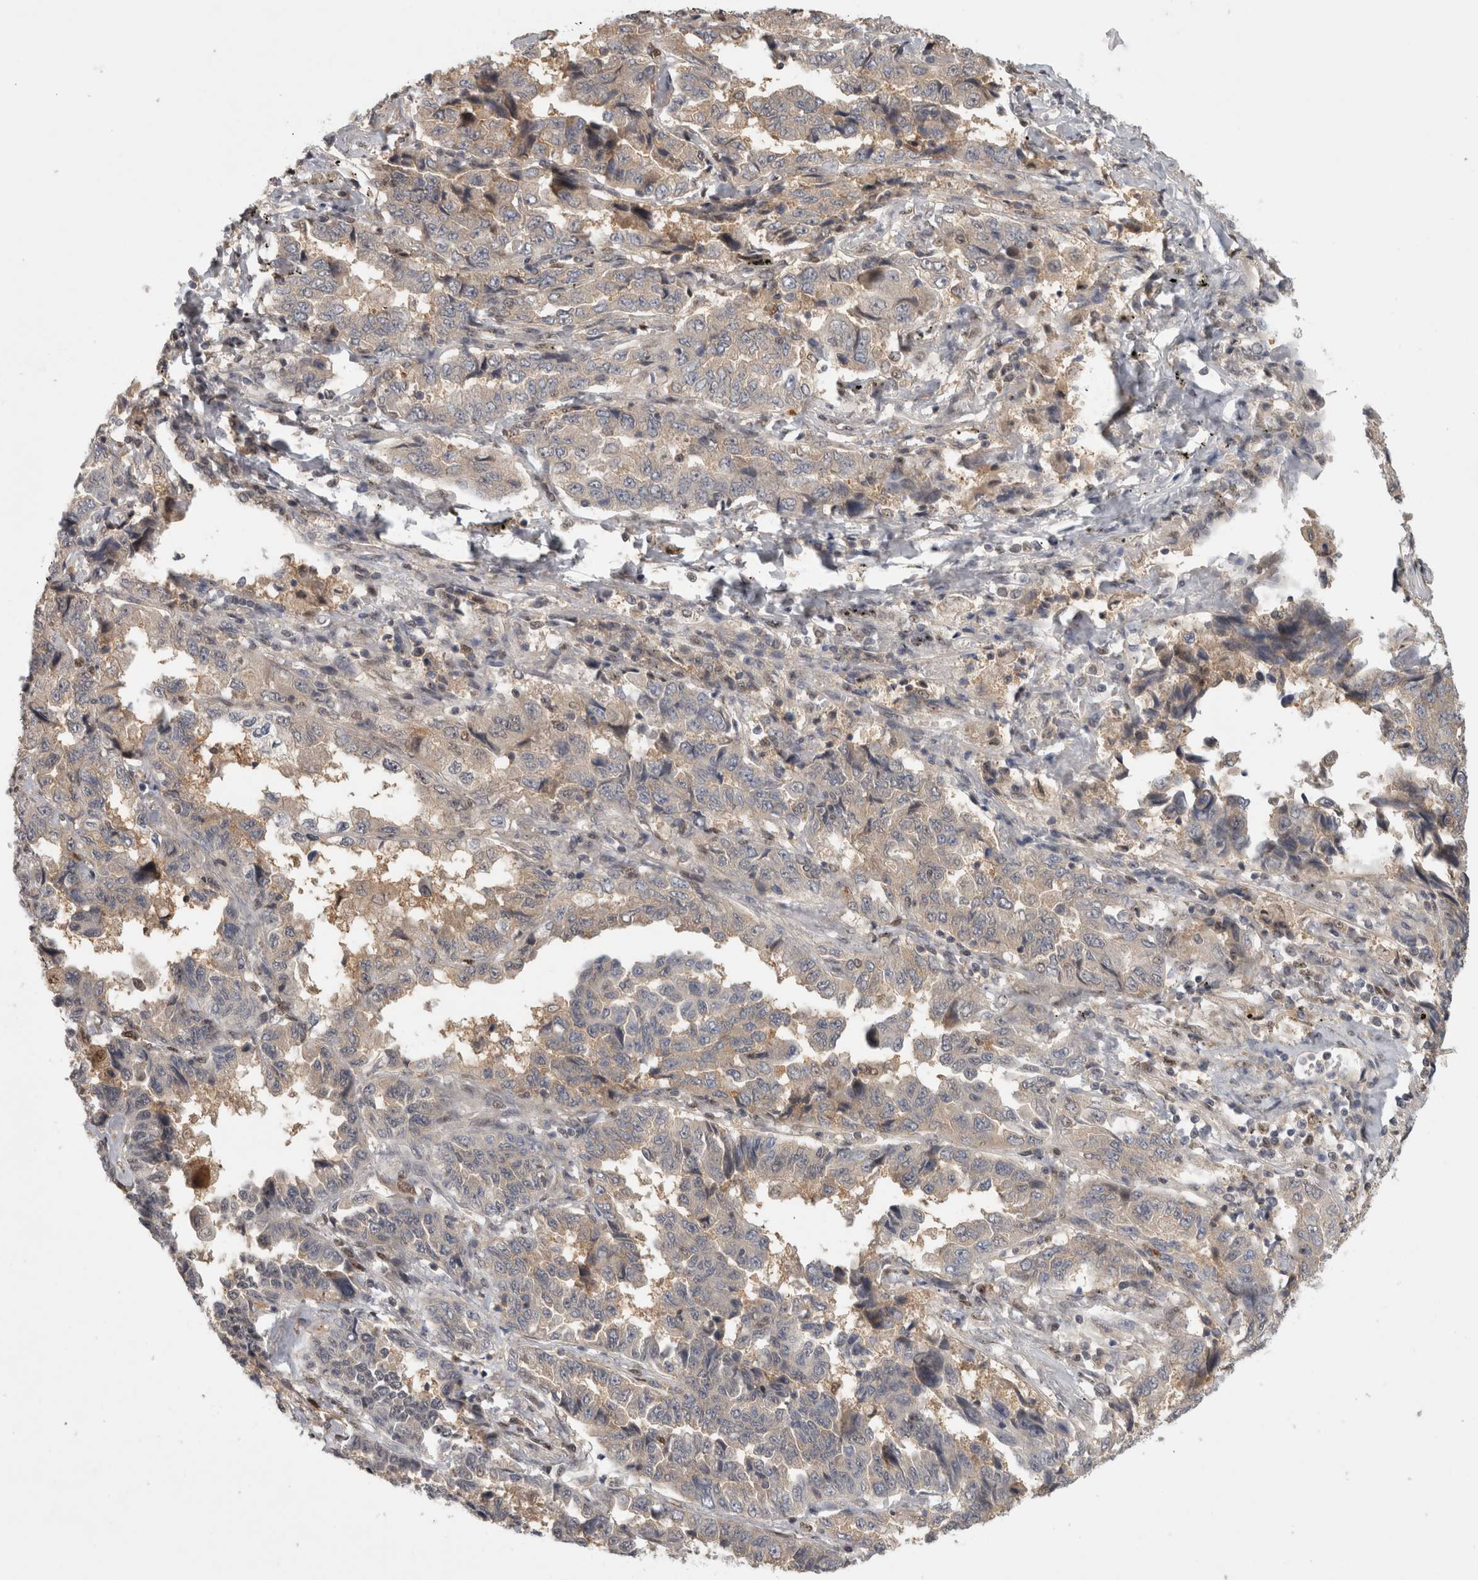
{"staining": {"intensity": "negative", "quantity": "none", "location": "none"}, "tissue": "lung cancer", "cell_type": "Tumor cells", "image_type": "cancer", "snomed": [{"axis": "morphology", "description": "Adenocarcinoma, NOS"}, {"axis": "topography", "description": "Lung"}], "caption": "Immunohistochemistry (IHC) micrograph of neoplastic tissue: lung cancer stained with DAB exhibits no significant protein staining in tumor cells.", "gene": "PIGP", "patient": {"sex": "female", "age": 51}}